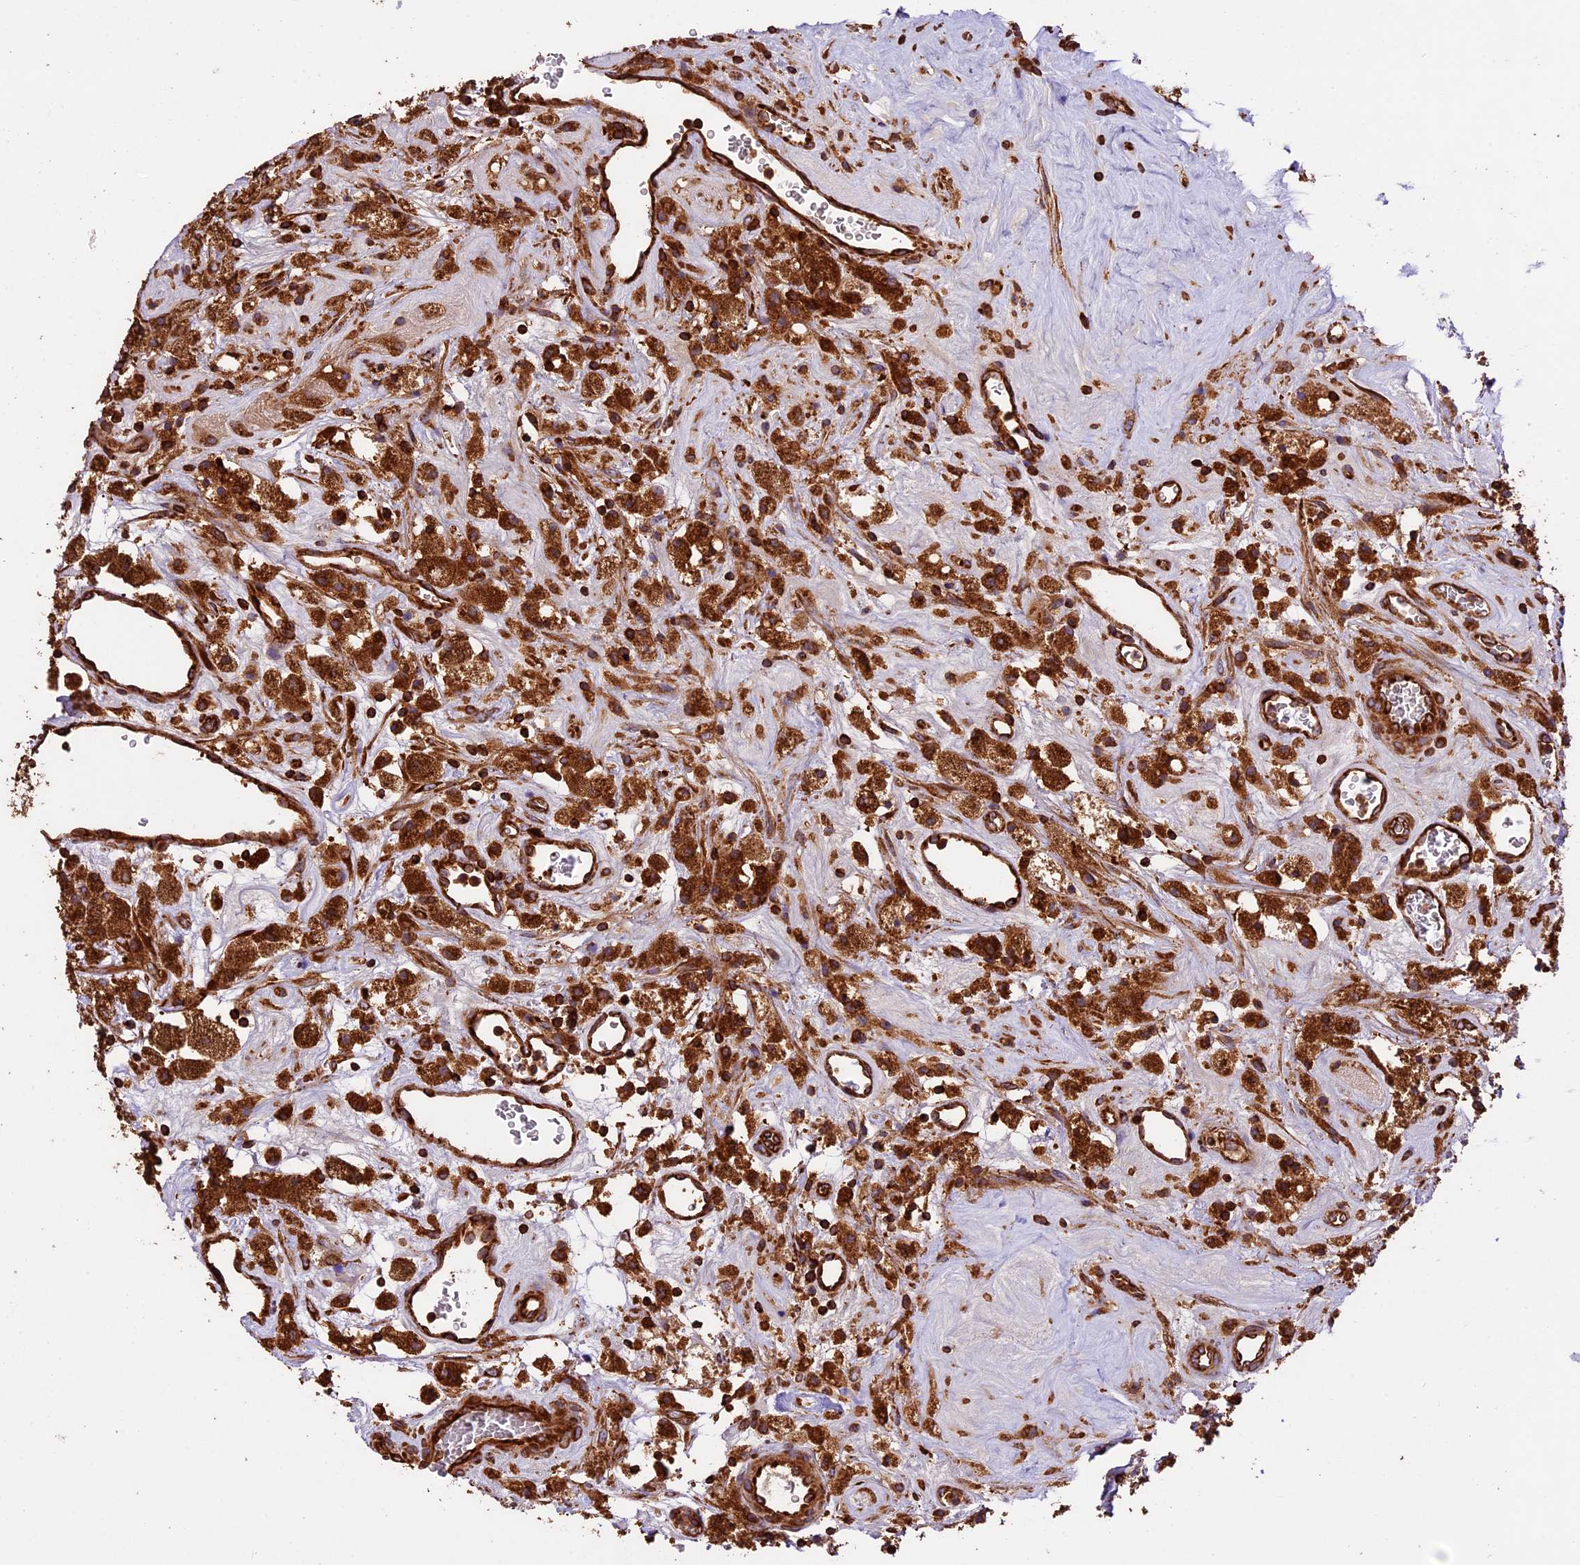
{"staining": {"intensity": "strong", "quantity": ">75%", "location": "cytoplasmic/membranous"}, "tissue": "glioma", "cell_type": "Tumor cells", "image_type": "cancer", "snomed": [{"axis": "morphology", "description": "Glioma, malignant, High grade"}, {"axis": "topography", "description": "Brain"}], "caption": "A photomicrograph showing strong cytoplasmic/membranous expression in about >75% of tumor cells in glioma, as visualized by brown immunohistochemical staining.", "gene": "KARS1", "patient": {"sex": "male", "age": 76}}